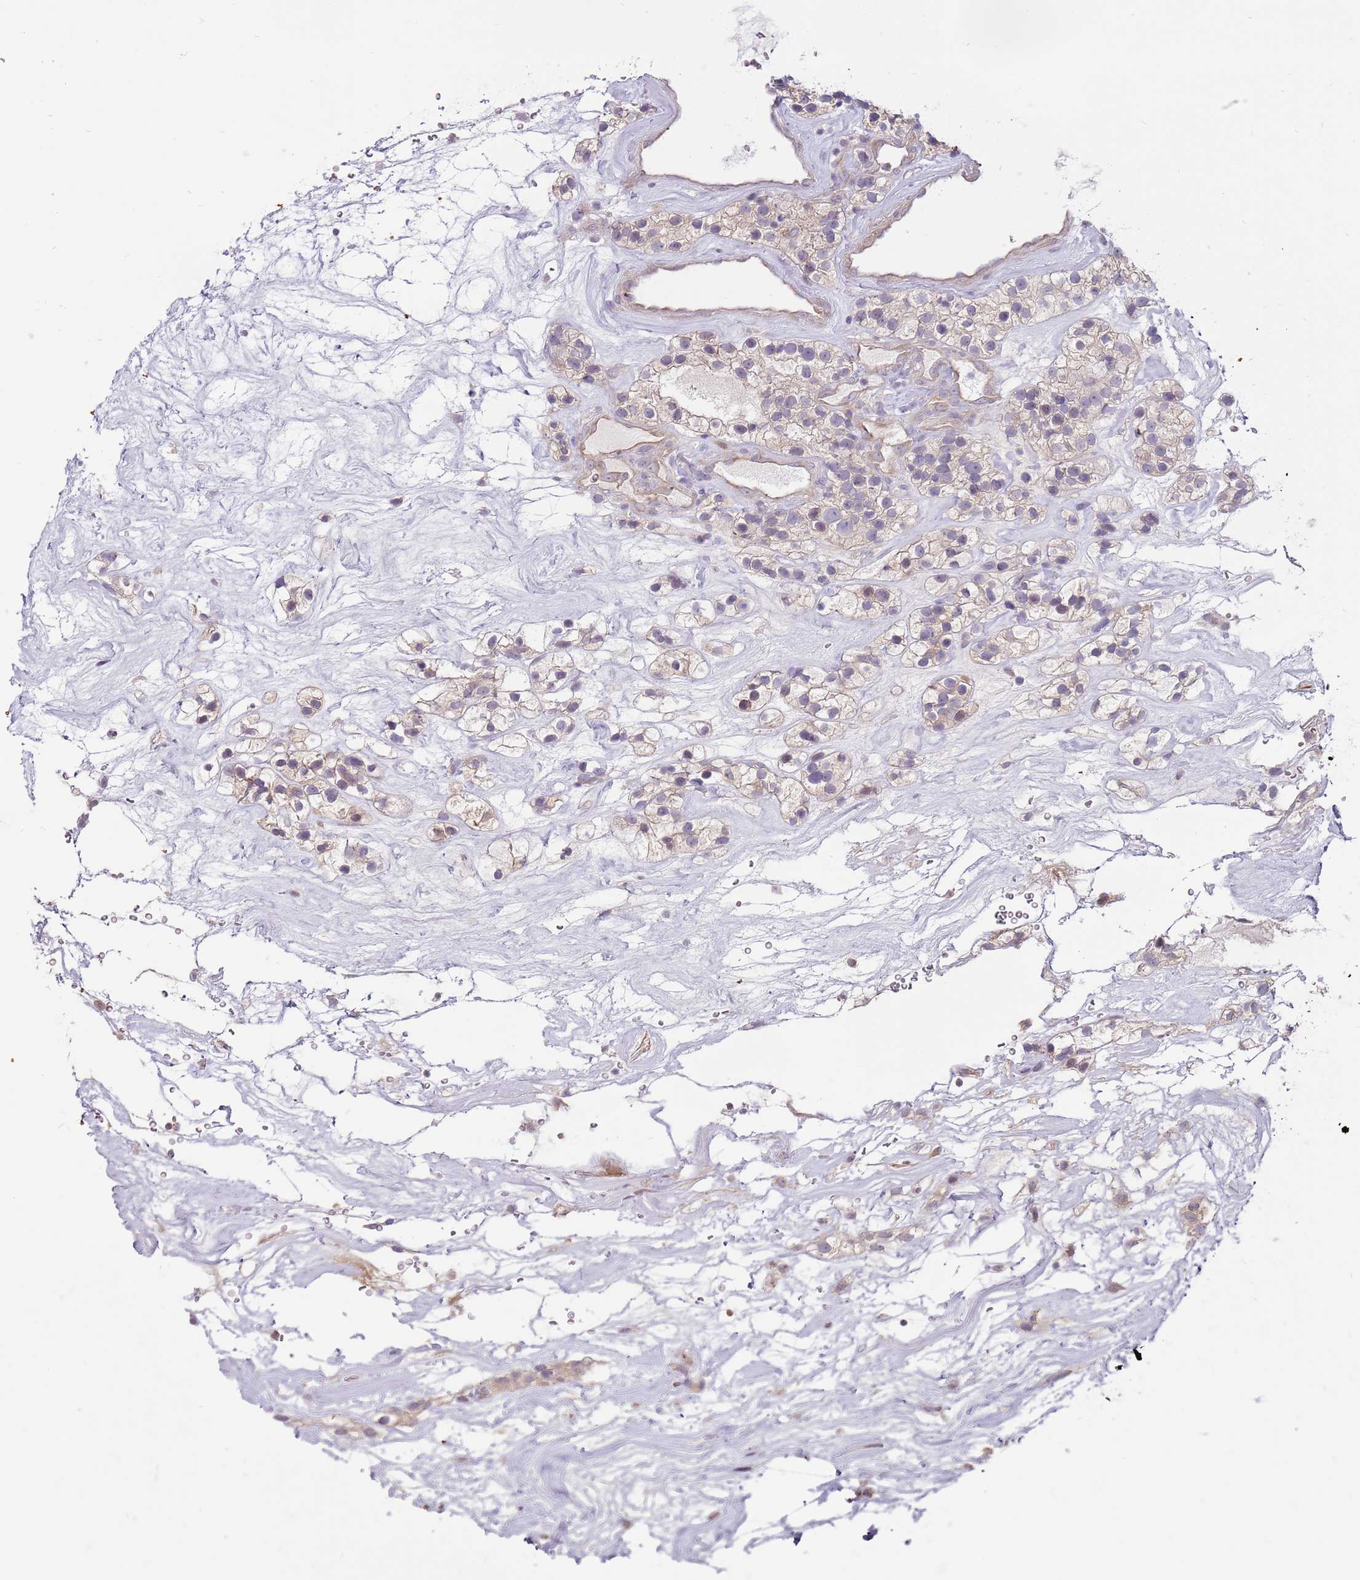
{"staining": {"intensity": "weak", "quantity": "<25%", "location": "cytoplasmic/membranous"}, "tissue": "renal cancer", "cell_type": "Tumor cells", "image_type": "cancer", "snomed": [{"axis": "morphology", "description": "Adenocarcinoma, NOS"}, {"axis": "topography", "description": "Kidney"}], "caption": "This is a micrograph of immunohistochemistry (IHC) staining of renal cancer, which shows no positivity in tumor cells. (IHC, brightfield microscopy, high magnification).", "gene": "SPATA31D1", "patient": {"sex": "female", "age": 57}}